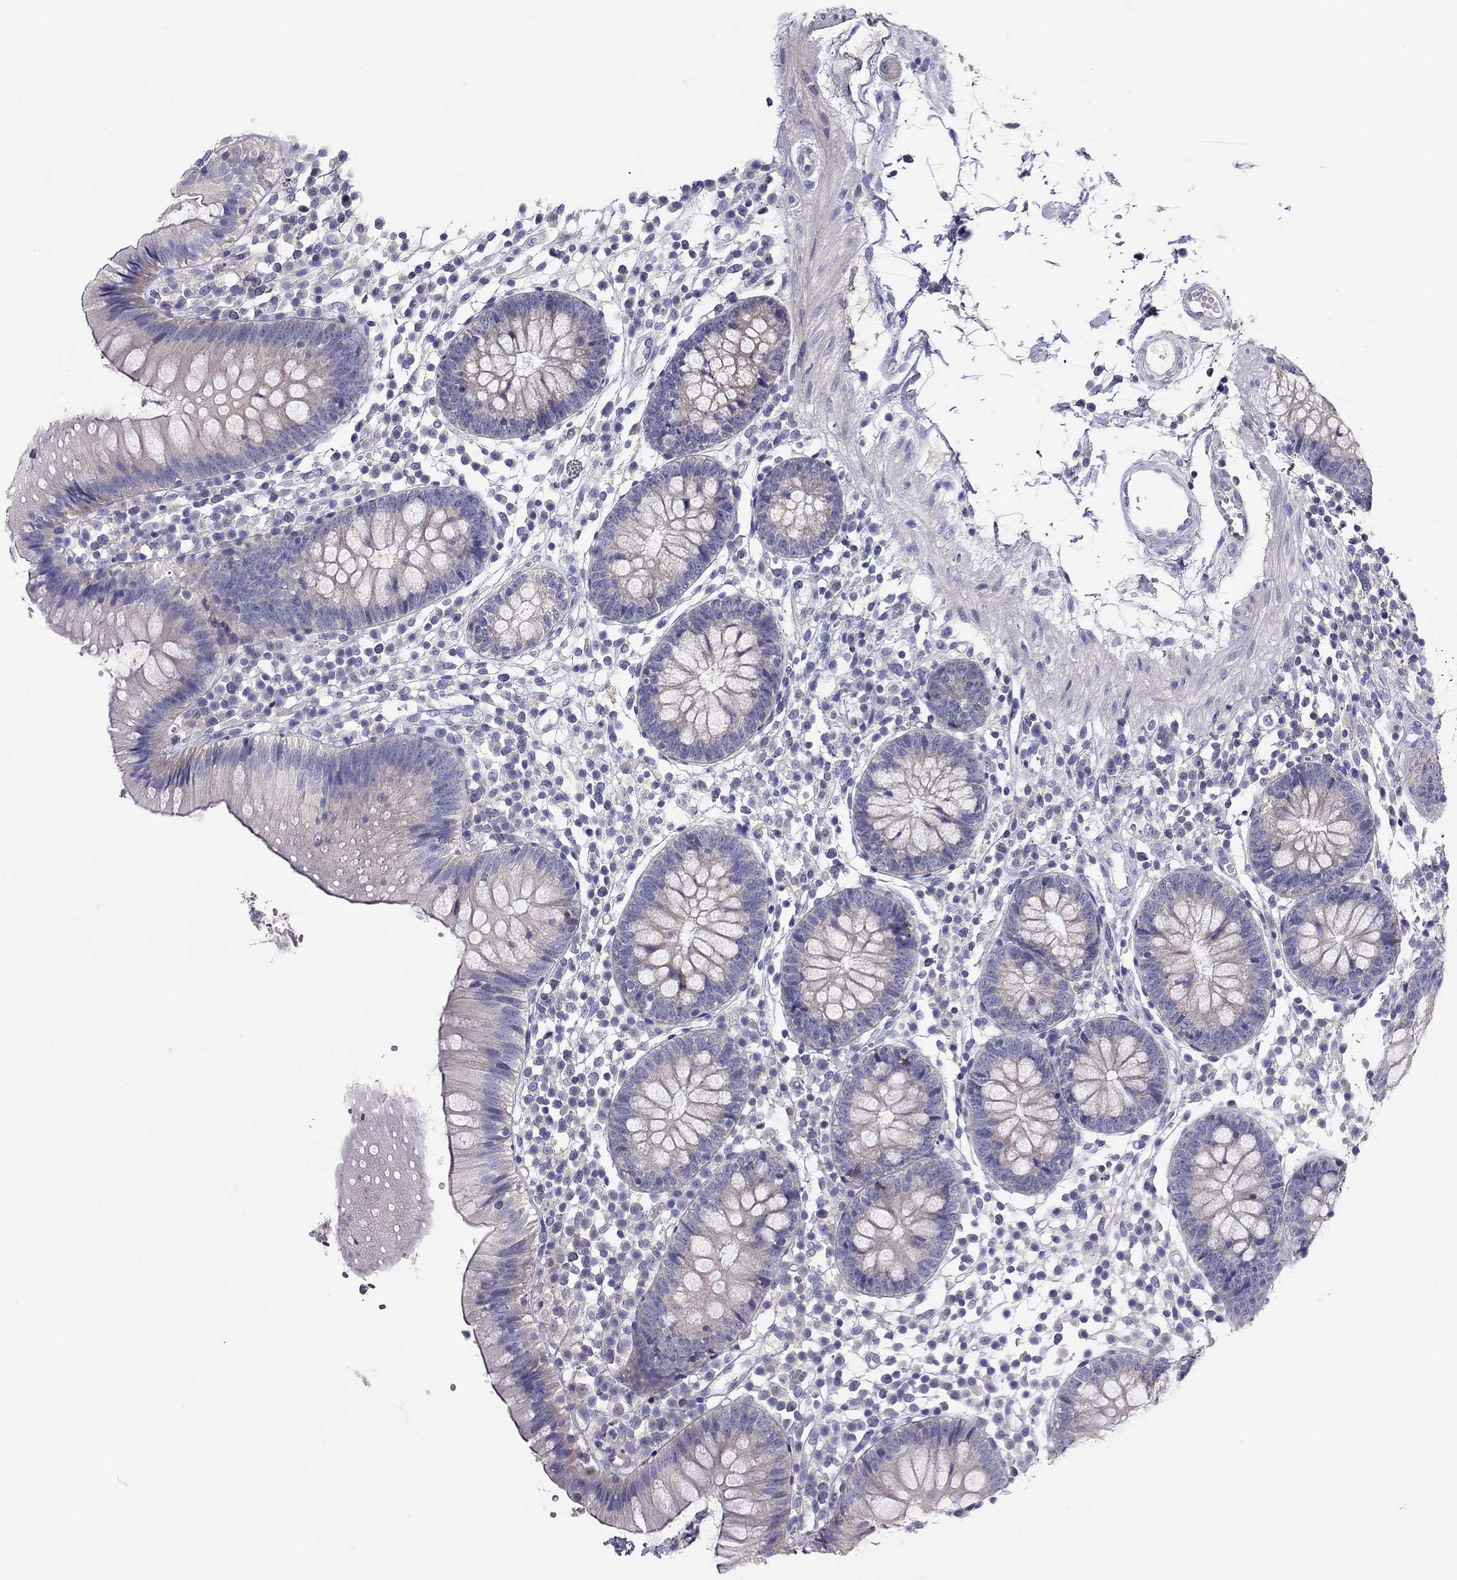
{"staining": {"intensity": "negative", "quantity": "none", "location": "none"}, "tissue": "colon", "cell_type": "Endothelial cells", "image_type": "normal", "snomed": [{"axis": "morphology", "description": "Normal tissue, NOS"}, {"axis": "topography", "description": "Rectum"}], "caption": "The immunohistochemistry (IHC) histopathology image has no significant staining in endothelial cells of colon.", "gene": "CITED1", "patient": {"sex": "male", "age": 70}}